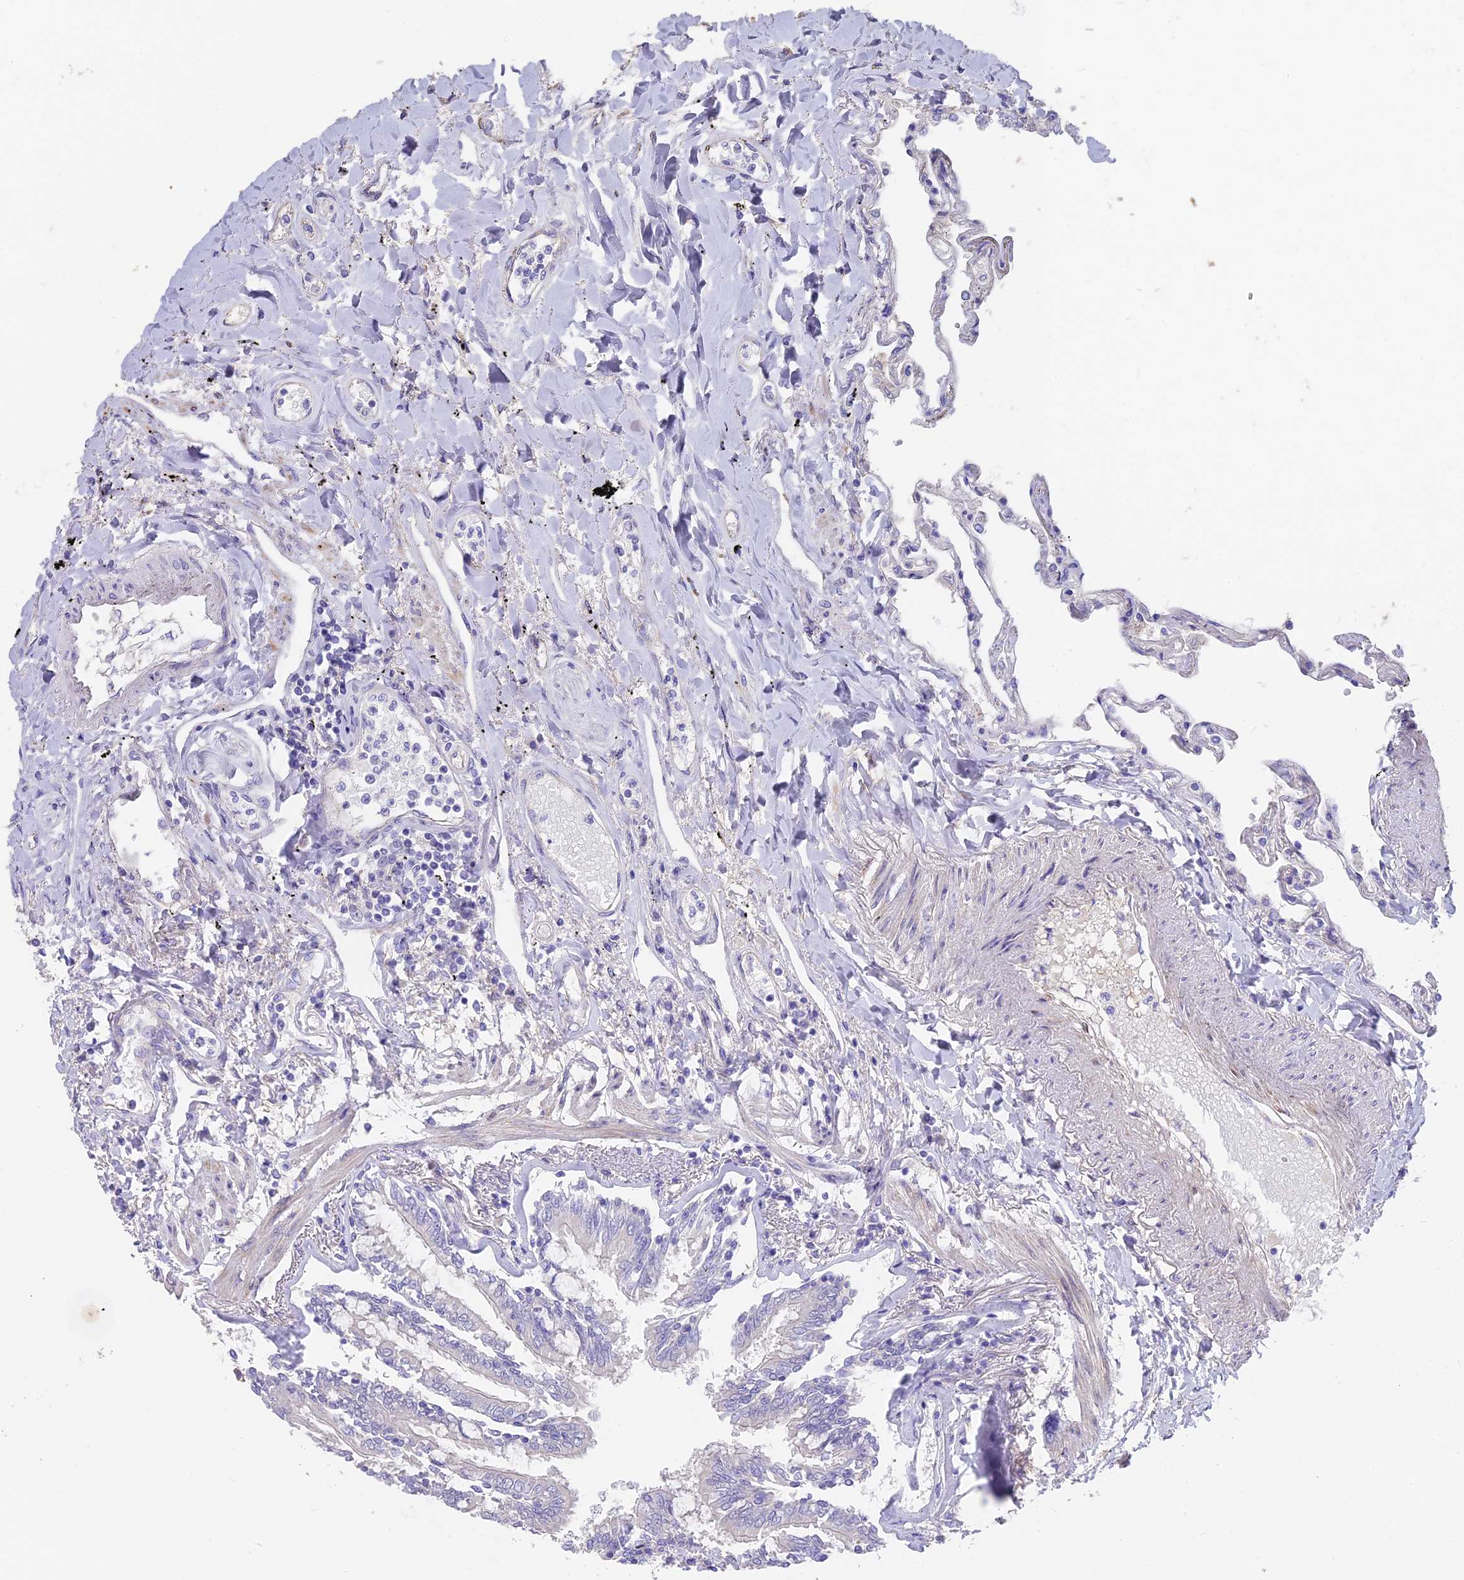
{"staining": {"intensity": "negative", "quantity": "none", "location": "none"}, "tissue": "lung", "cell_type": "Alveolar cells", "image_type": "normal", "snomed": [{"axis": "morphology", "description": "Normal tissue, NOS"}, {"axis": "topography", "description": "Lung"}], "caption": "Immunohistochemistry (IHC) of normal human lung exhibits no positivity in alveolar cells. (Immunohistochemistry, brightfield microscopy, high magnification).", "gene": "FAM168B", "patient": {"sex": "female", "age": 67}}